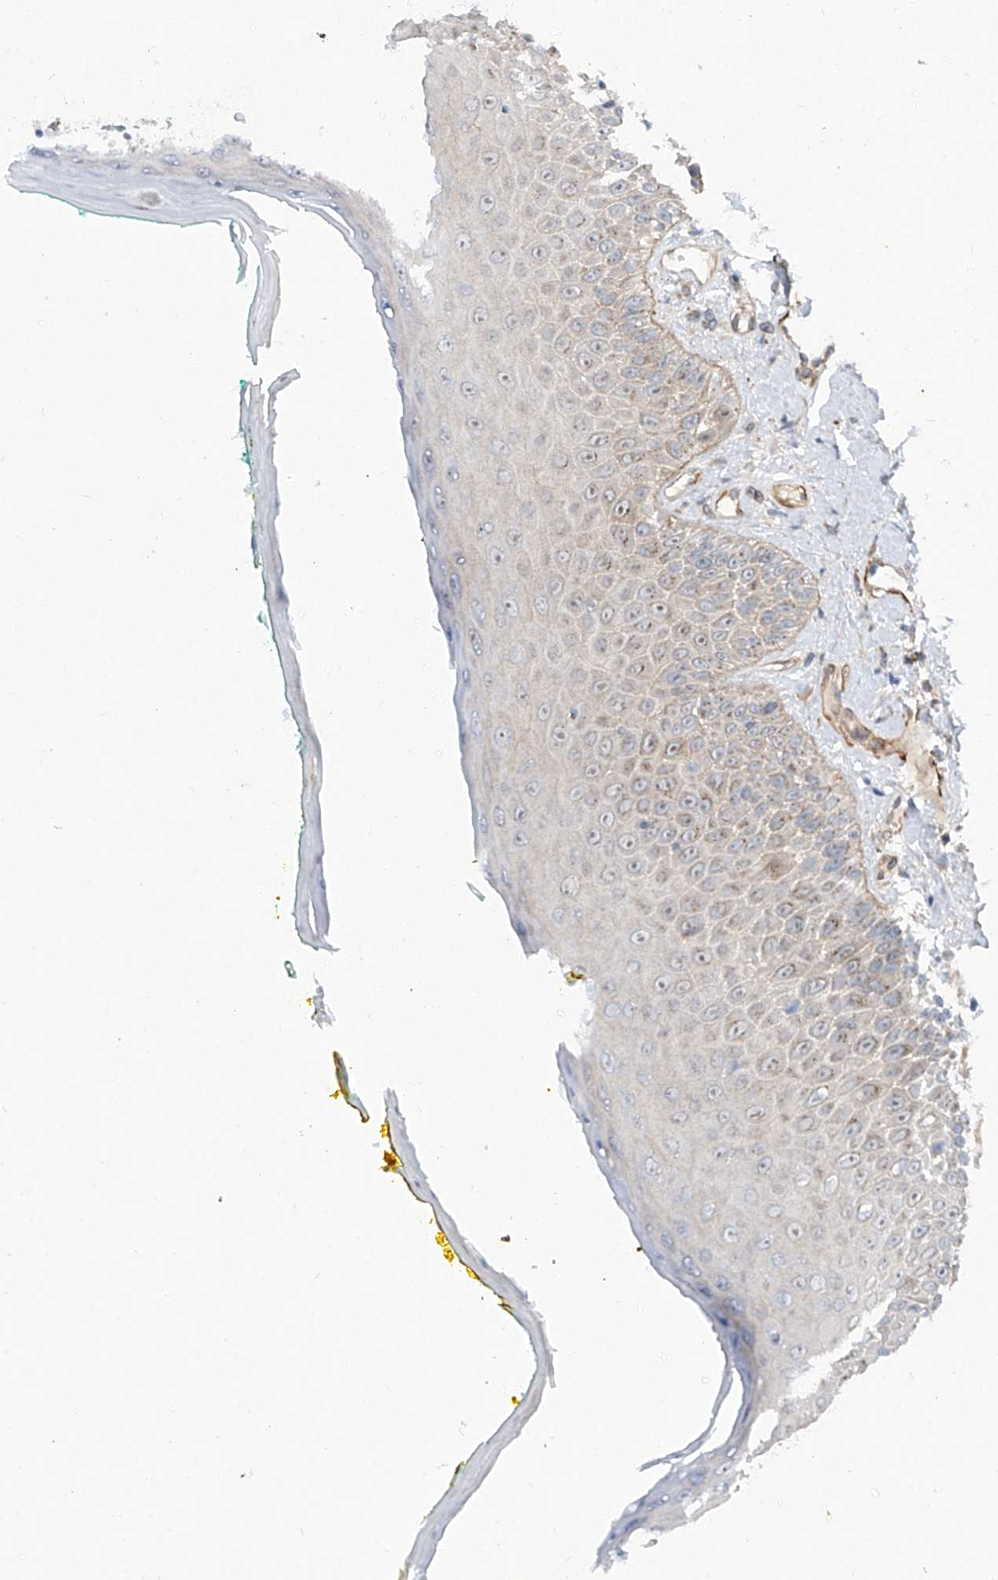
{"staining": {"intensity": "moderate", "quantity": "25%-75%", "location": "cytoplasmic/membranous"}, "tissue": "oral mucosa", "cell_type": "Squamous epithelial cells", "image_type": "normal", "snomed": [{"axis": "morphology", "description": "Normal tissue, NOS"}, {"axis": "topography", "description": "Oral tissue"}], "caption": "Protein staining by immunohistochemistry (IHC) shows moderate cytoplasmic/membranous positivity in approximately 25%-75% of squamous epithelial cells in normal oral mucosa. (Brightfield microscopy of DAB IHC at high magnification).", "gene": "ZNF490", "patient": {"sex": "female", "age": 70}}